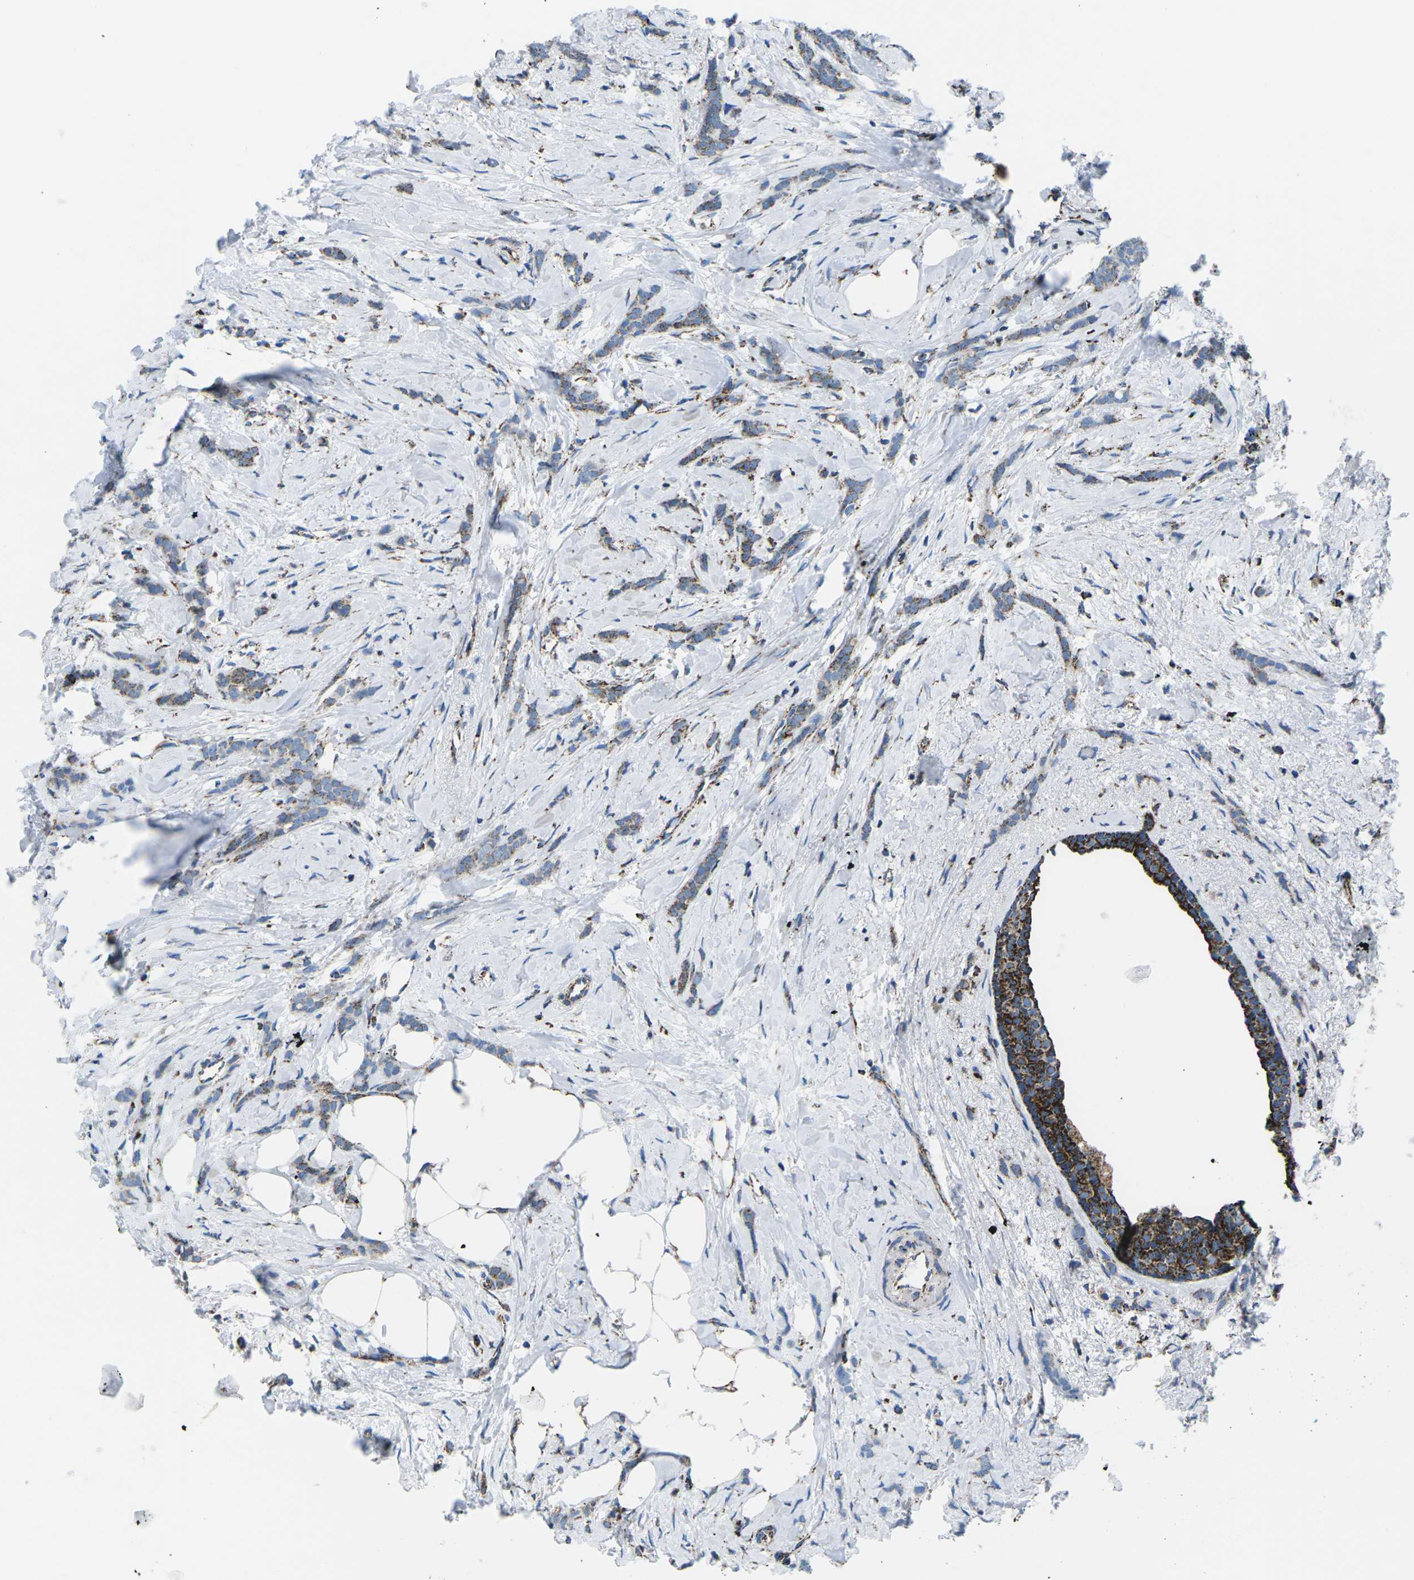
{"staining": {"intensity": "moderate", "quantity": "25%-75%", "location": "cytoplasmic/membranous"}, "tissue": "breast cancer", "cell_type": "Tumor cells", "image_type": "cancer", "snomed": [{"axis": "morphology", "description": "Lobular carcinoma, in situ"}, {"axis": "morphology", "description": "Lobular carcinoma"}, {"axis": "topography", "description": "Breast"}], "caption": "Lobular carcinoma in situ (breast) tissue shows moderate cytoplasmic/membranous positivity in approximately 25%-75% of tumor cells, visualized by immunohistochemistry.", "gene": "MT-CO2", "patient": {"sex": "female", "age": 41}}